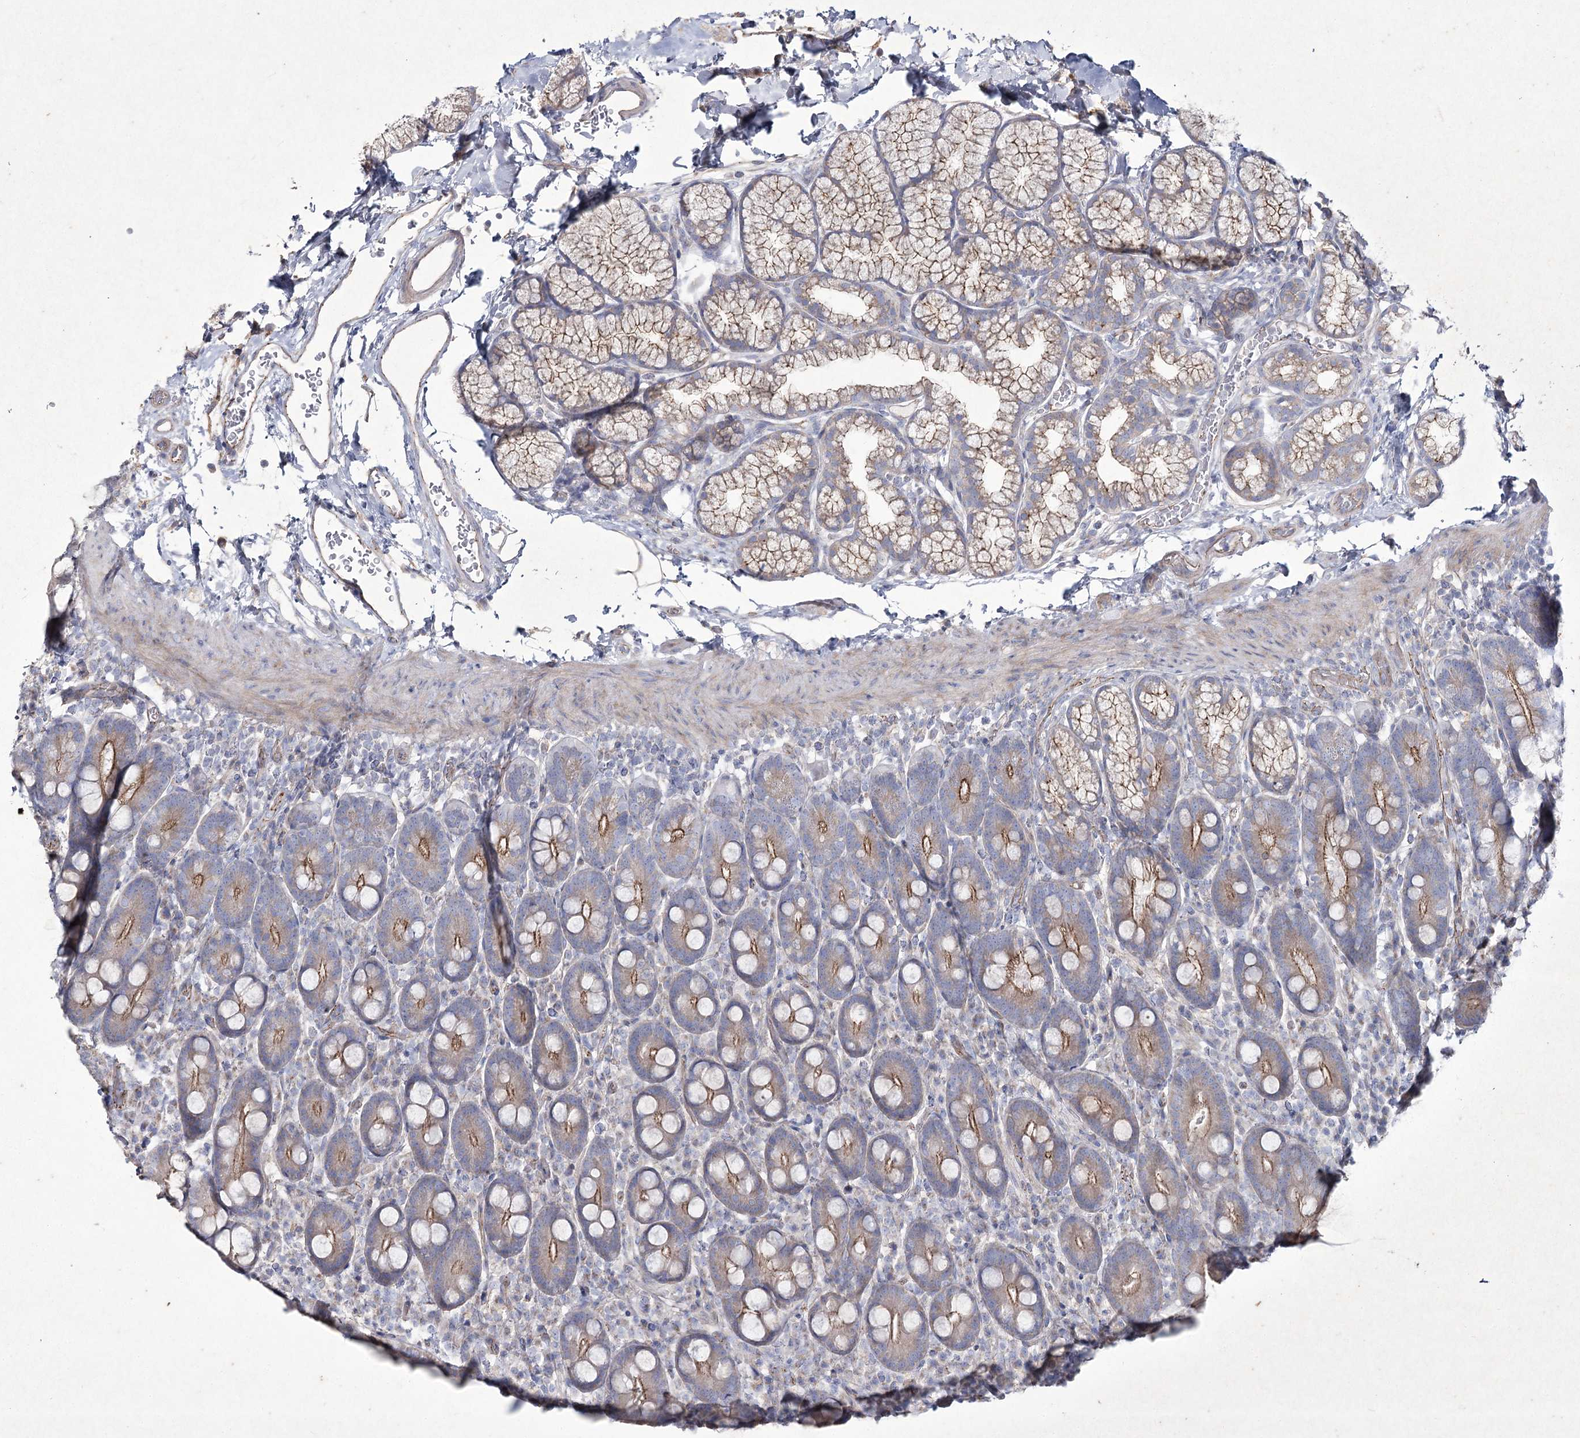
{"staining": {"intensity": "moderate", "quantity": "25%-75%", "location": "cytoplasmic/membranous"}, "tissue": "duodenum", "cell_type": "Glandular cells", "image_type": "normal", "snomed": [{"axis": "morphology", "description": "Normal tissue, NOS"}, {"axis": "topography", "description": "Duodenum"}], "caption": "Brown immunohistochemical staining in unremarkable duodenum exhibits moderate cytoplasmic/membranous positivity in about 25%-75% of glandular cells.", "gene": "LDLRAD3", "patient": {"sex": "male", "age": 35}}